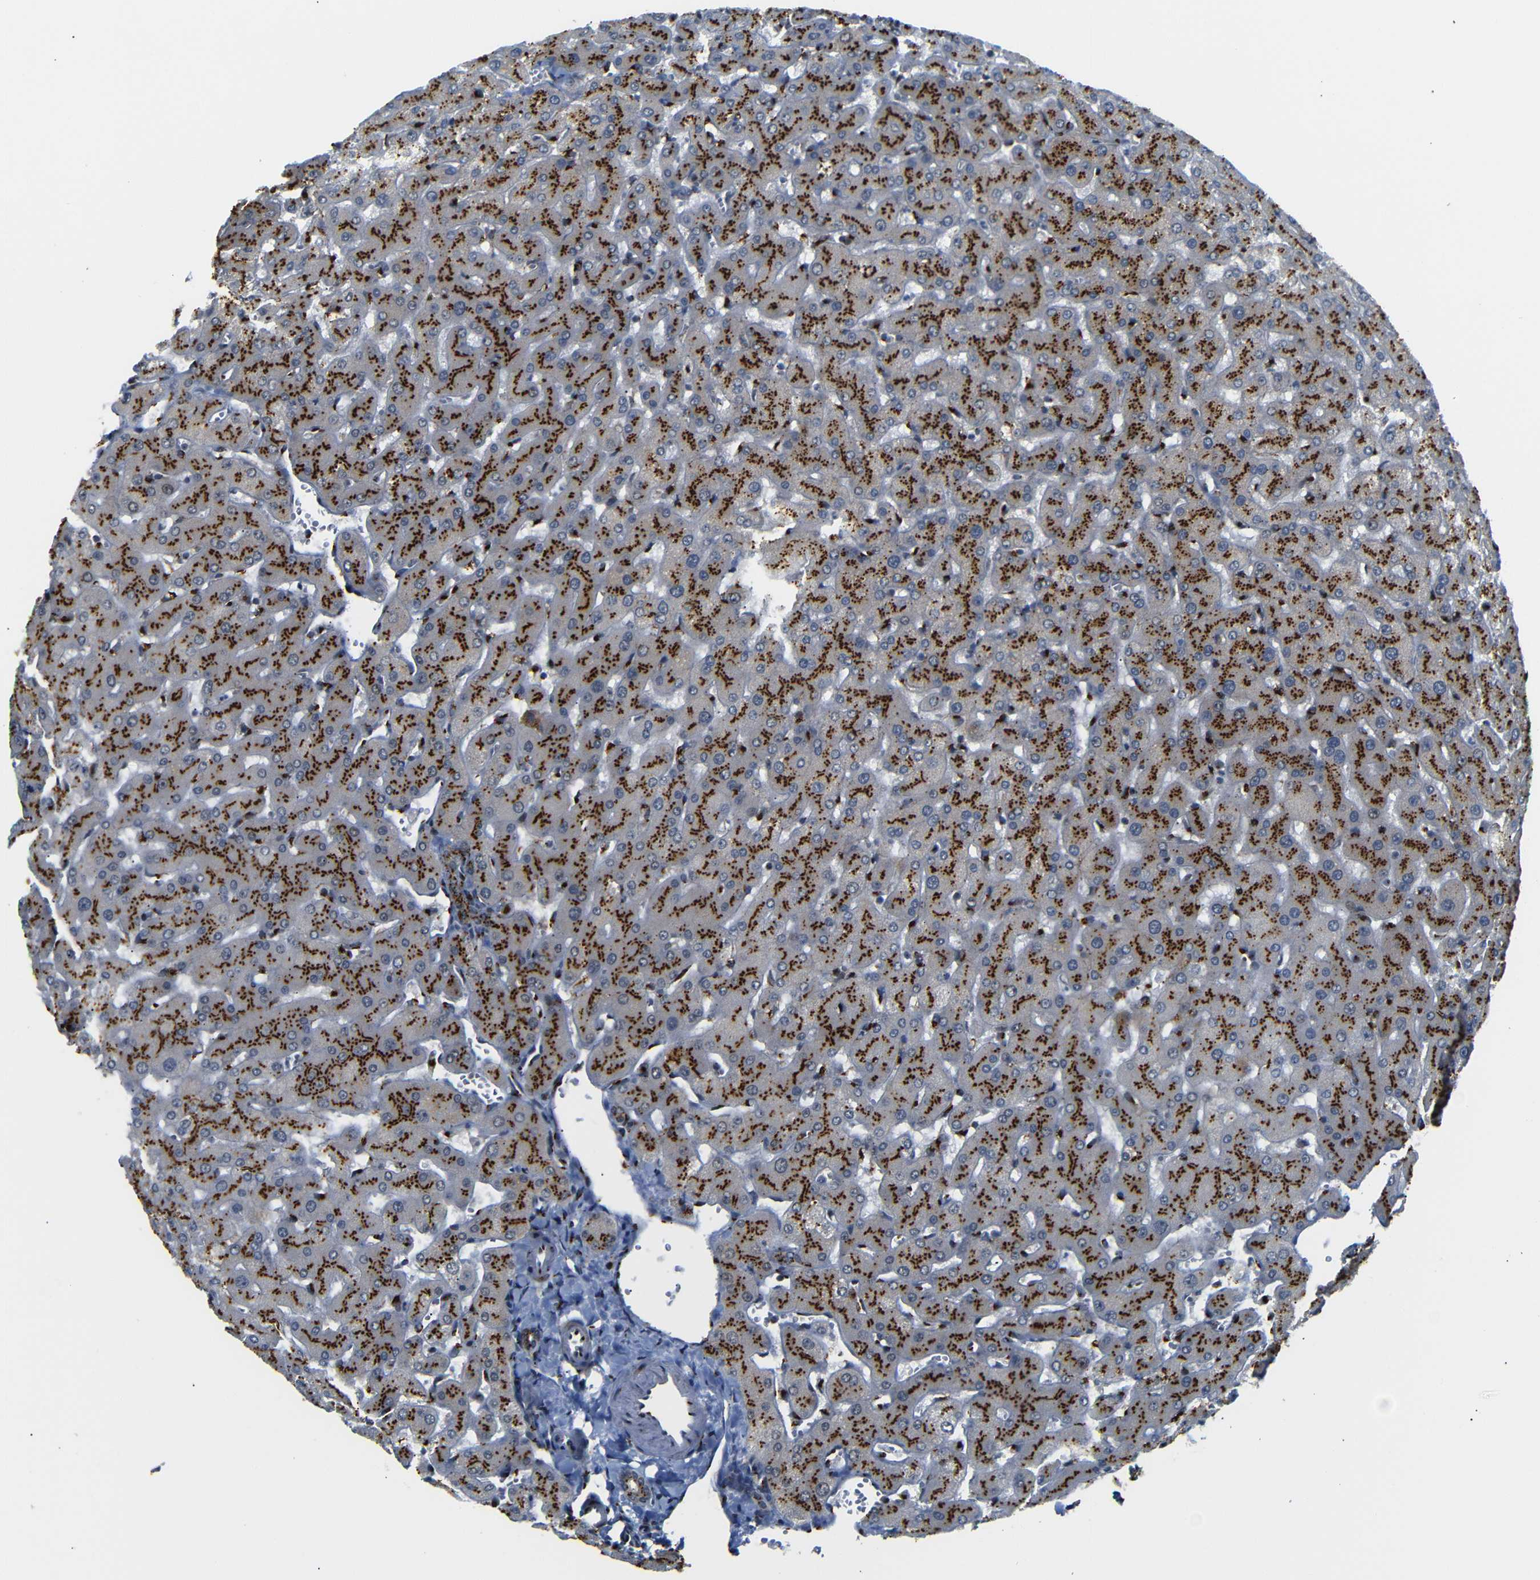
{"staining": {"intensity": "moderate", "quantity": ">75%", "location": "cytoplasmic/membranous"}, "tissue": "liver", "cell_type": "Cholangiocytes", "image_type": "normal", "snomed": [{"axis": "morphology", "description": "Normal tissue, NOS"}, {"axis": "topography", "description": "Liver"}], "caption": "Immunohistochemical staining of normal human liver exhibits moderate cytoplasmic/membranous protein positivity in about >75% of cholangiocytes. (DAB (3,3'-diaminobenzidine) IHC with brightfield microscopy, high magnification).", "gene": "TGOLN2", "patient": {"sex": "female", "age": 63}}